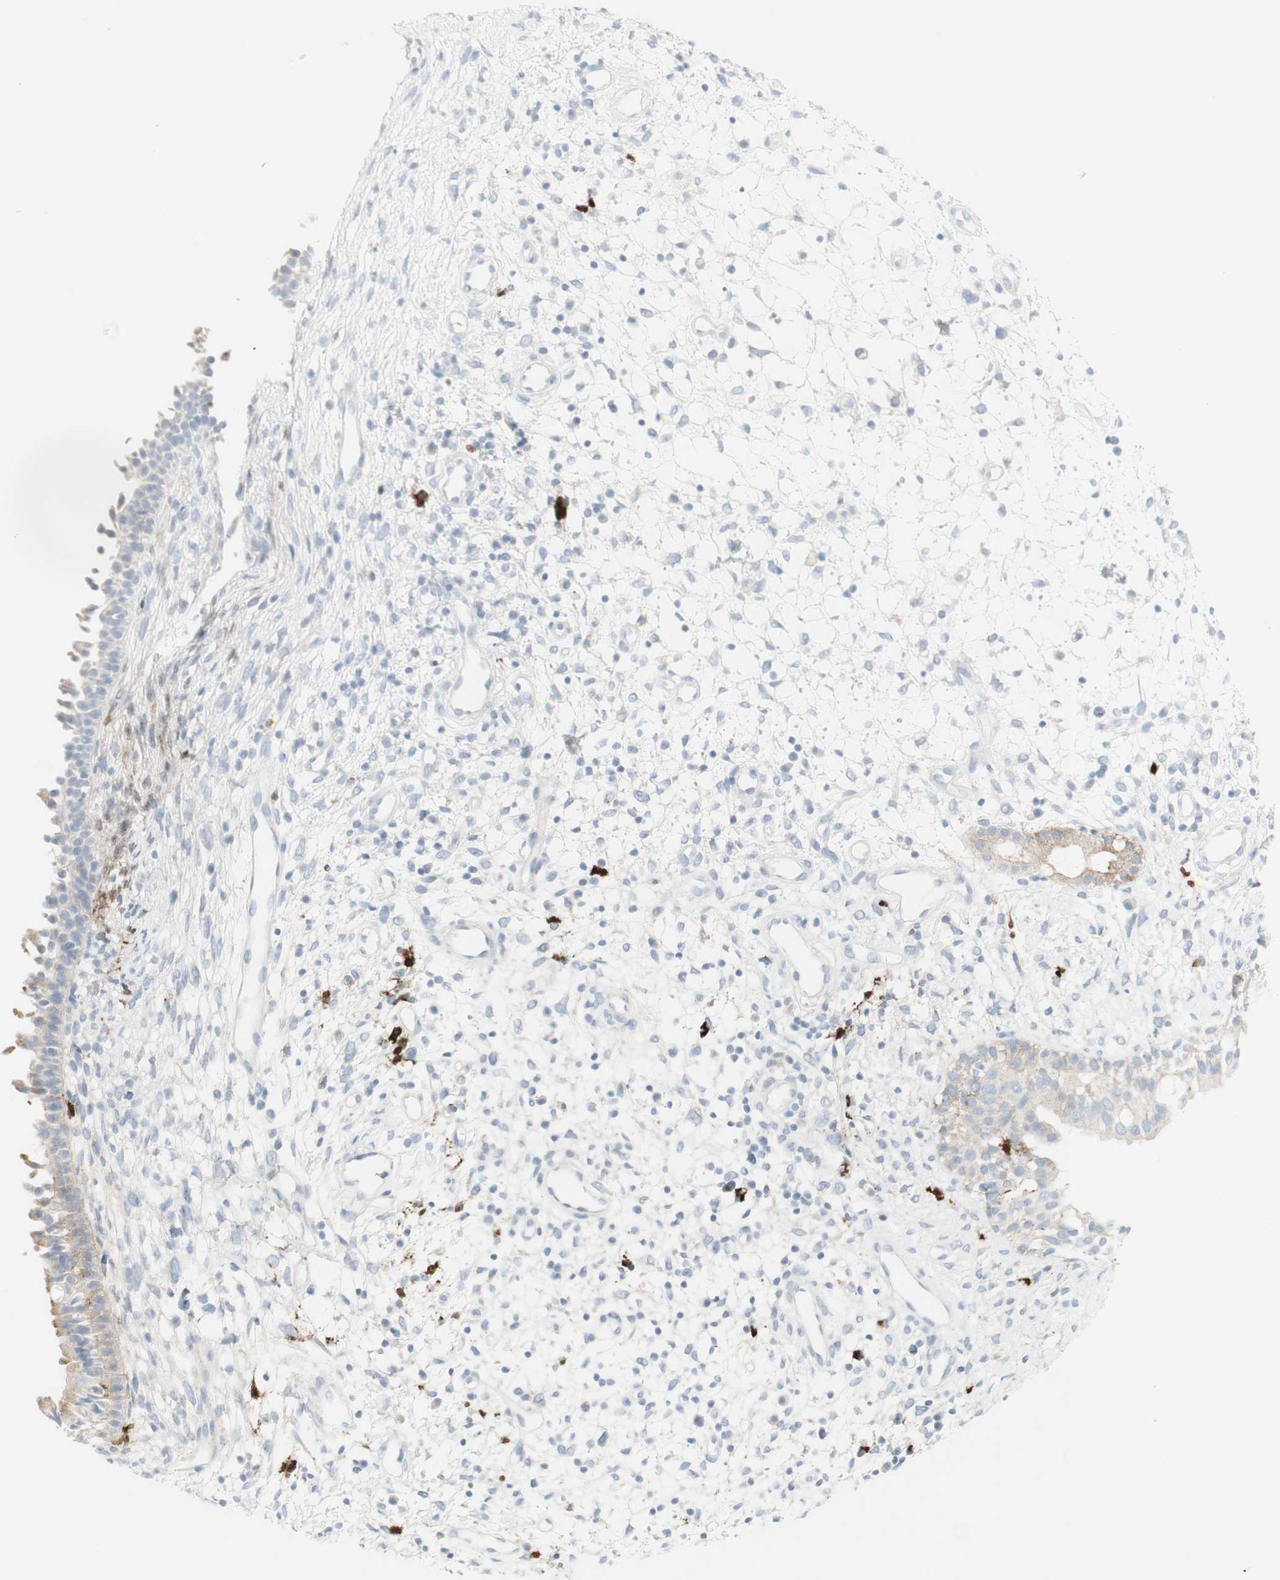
{"staining": {"intensity": "weak", "quantity": ">75%", "location": "cytoplasmic/membranous"}, "tissue": "nasopharynx", "cell_type": "Respiratory epithelial cells", "image_type": "normal", "snomed": [{"axis": "morphology", "description": "Normal tissue, NOS"}, {"axis": "topography", "description": "Nasopharynx"}], "caption": "Brown immunohistochemical staining in normal human nasopharynx displays weak cytoplasmic/membranous expression in approximately >75% of respiratory epithelial cells.", "gene": "MDK", "patient": {"sex": "male", "age": 22}}